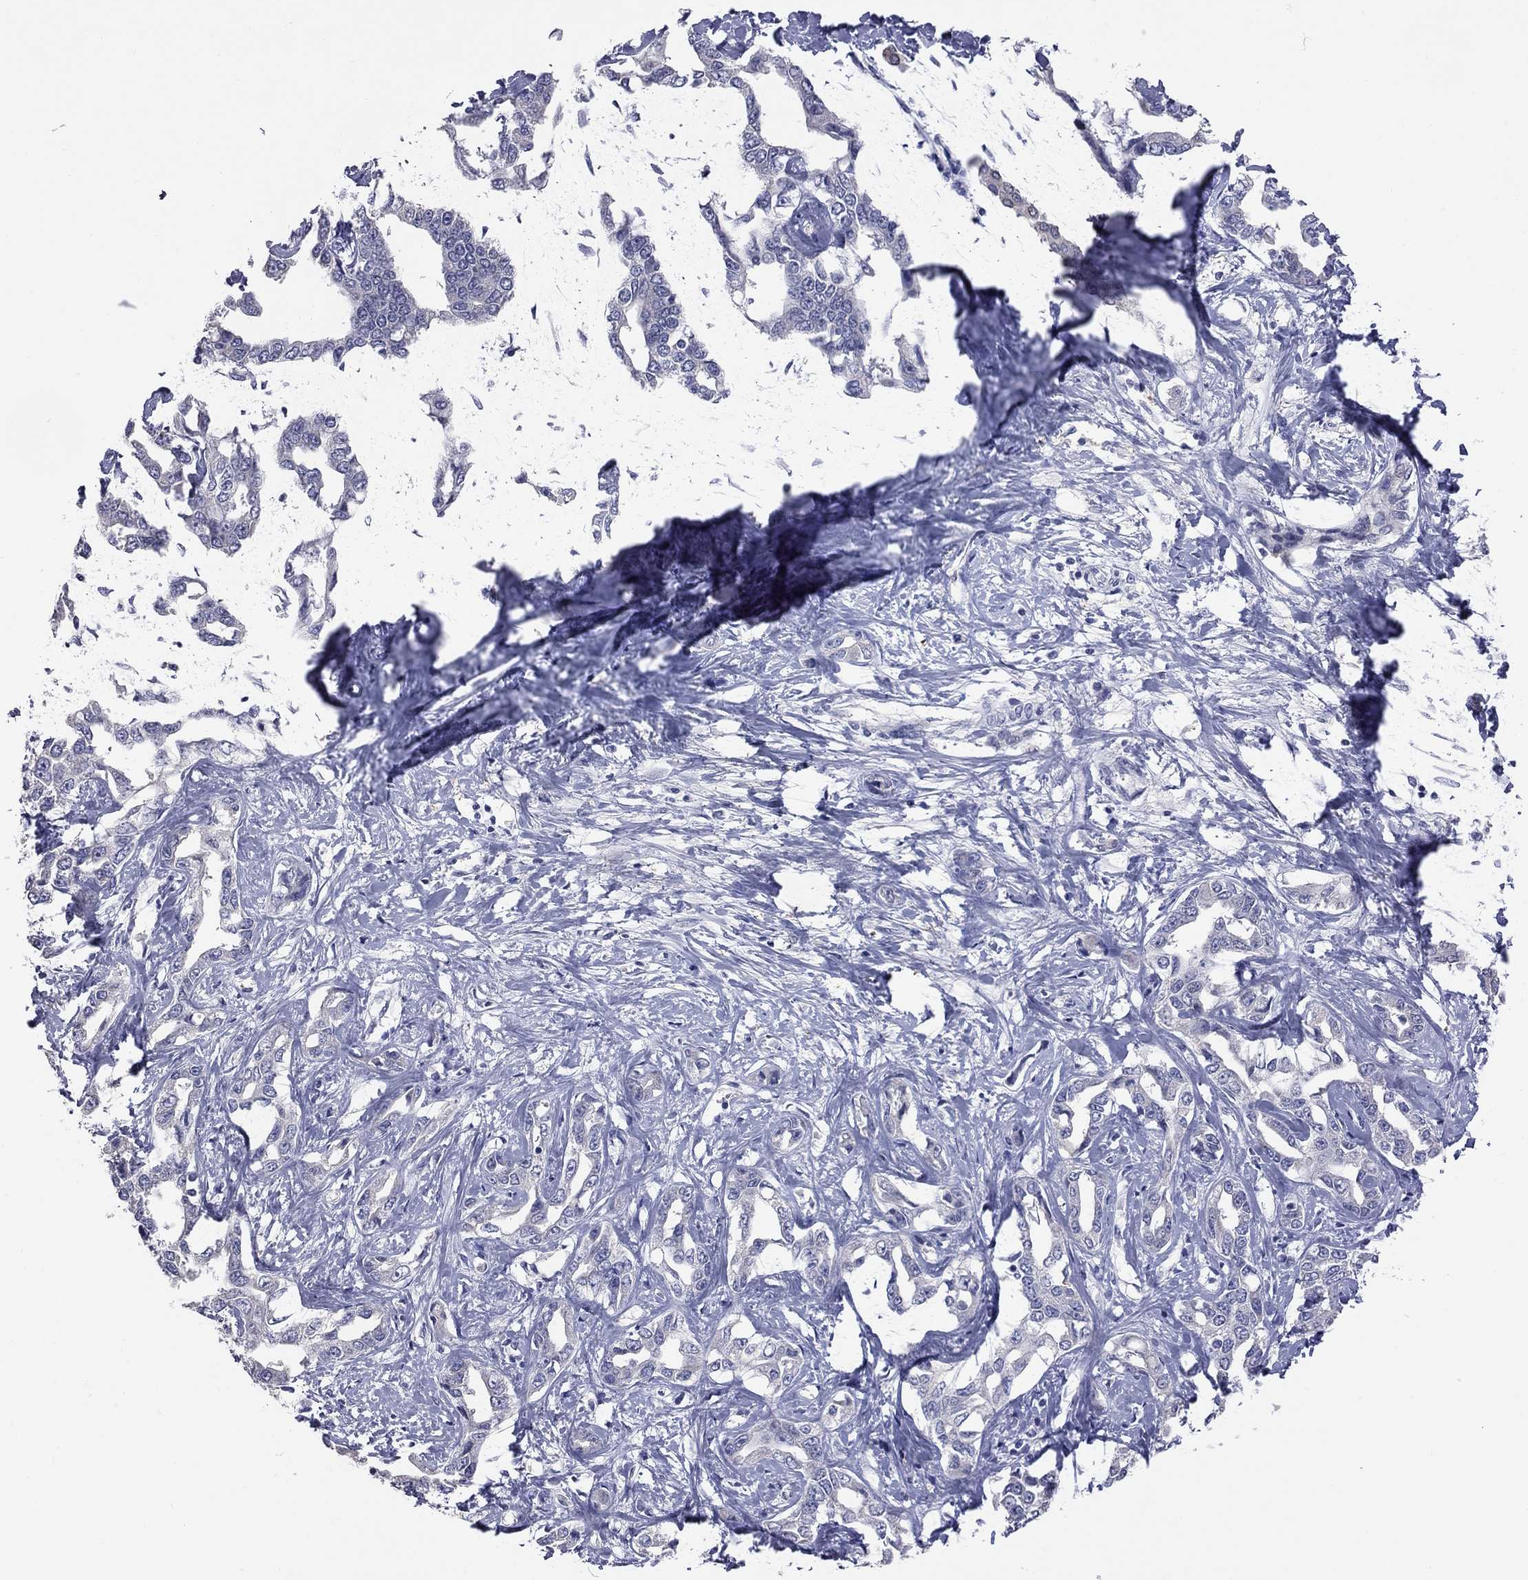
{"staining": {"intensity": "negative", "quantity": "none", "location": "none"}, "tissue": "liver cancer", "cell_type": "Tumor cells", "image_type": "cancer", "snomed": [{"axis": "morphology", "description": "Cholangiocarcinoma"}, {"axis": "topography", "description": "Liver"}], "caption": "Protein analysis of cholangiocarcinoma (liver) displays no significant expression in tumor cells.", "gene": "HYLS1", "patient": {"sex": "male", "age": 59}}